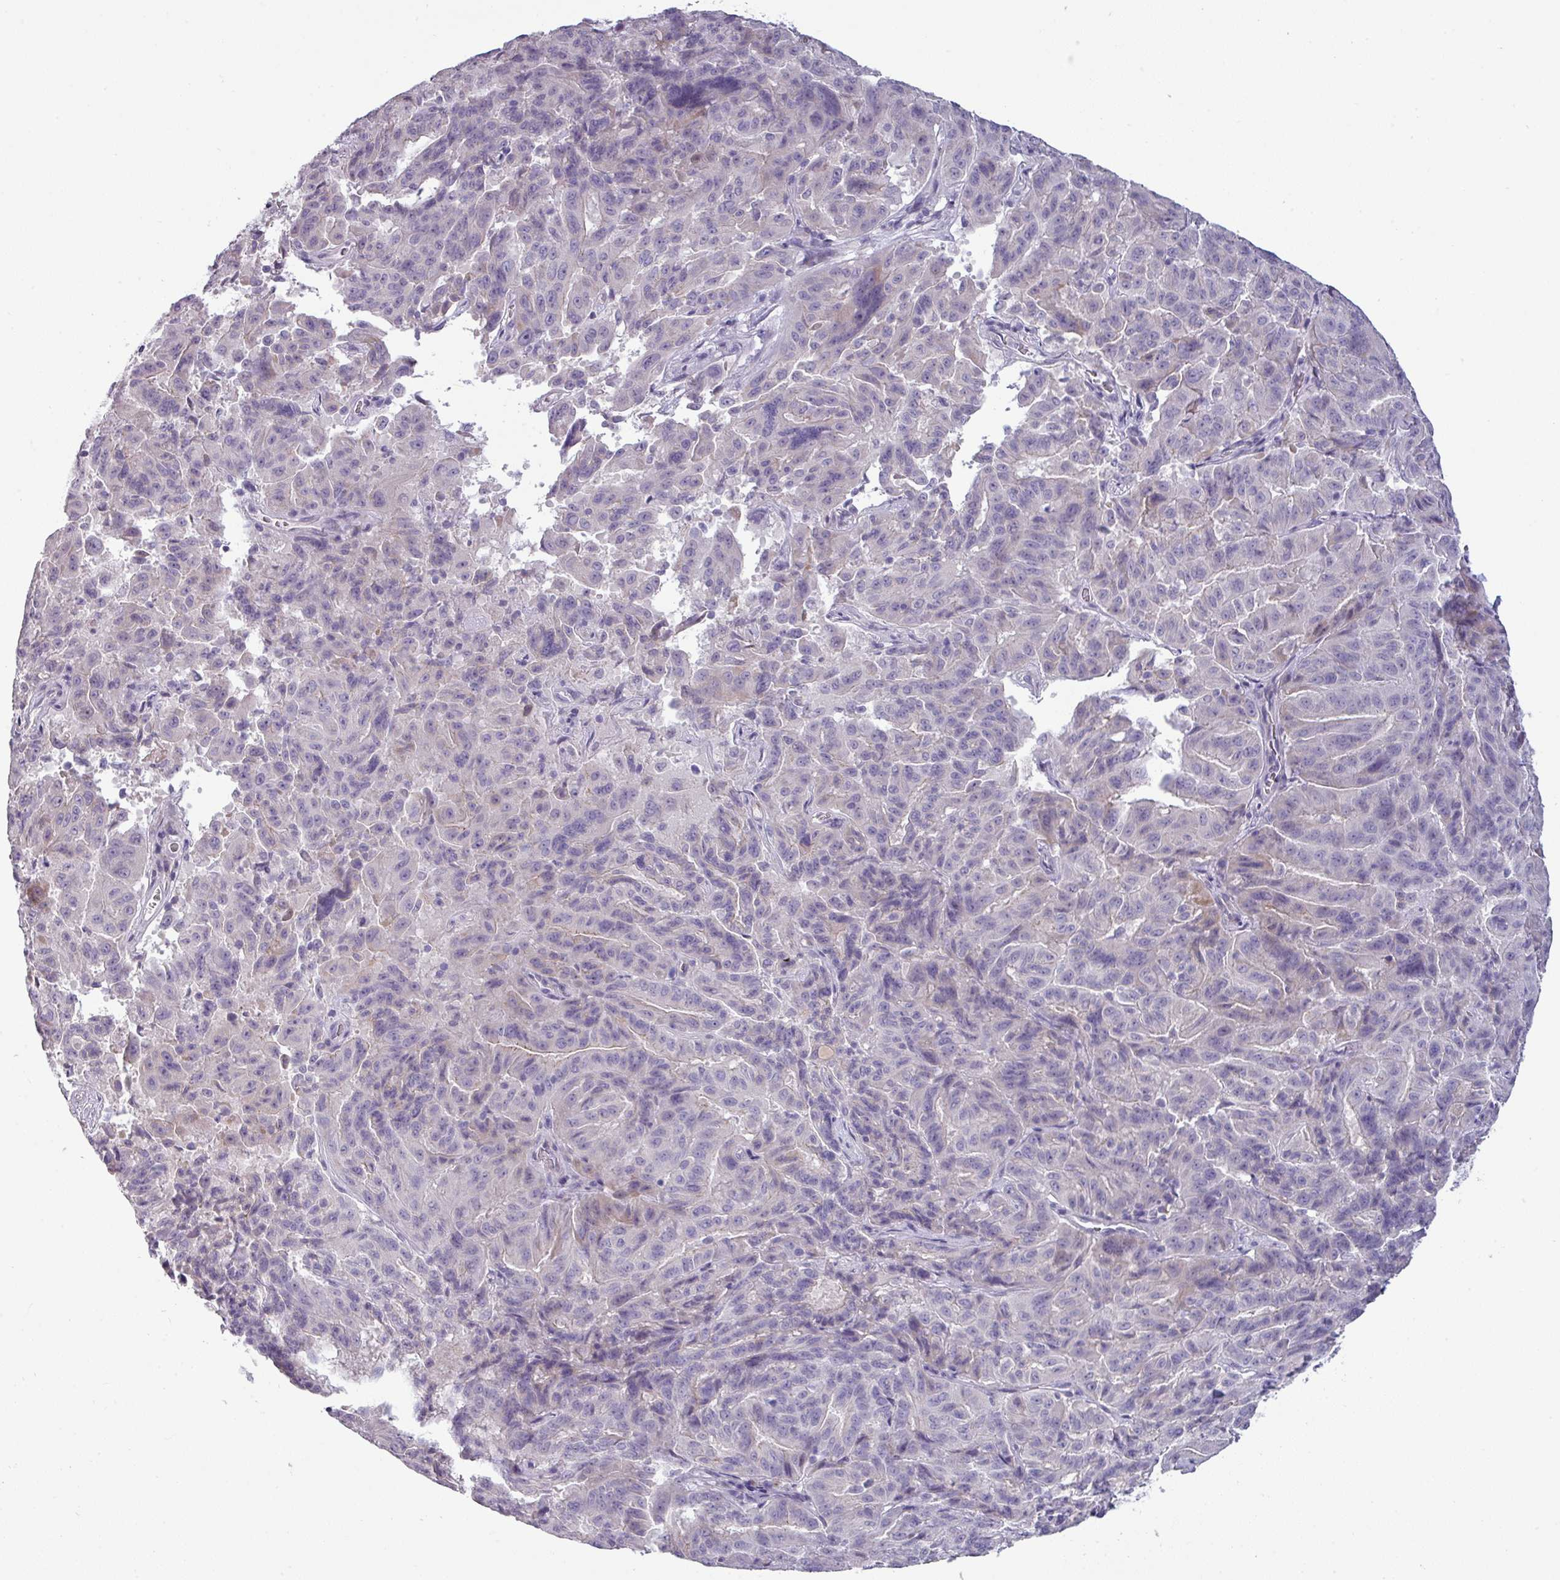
{"staining": {"intensity": "negative", "quantity": "none", "location": "none"}, "tissue": "pancreatic cancer", "cell_type": "Tumor cells", "image_type": "cancer", "snomed": [{"axis": "morphology", "description": "Adenocarcinoma, NOS"}, {"axis": "topography", "description": "Pancreas"}], "caption": "This photomicrograph is of pancreatic adenocarcinoma stained with IHC to label a protein in brown with the nuclei are counter-stained blue. There is no positivity in tumor cells.", "gene": "SLC26A9", "patient": {"sex": "male", "age": 63}}